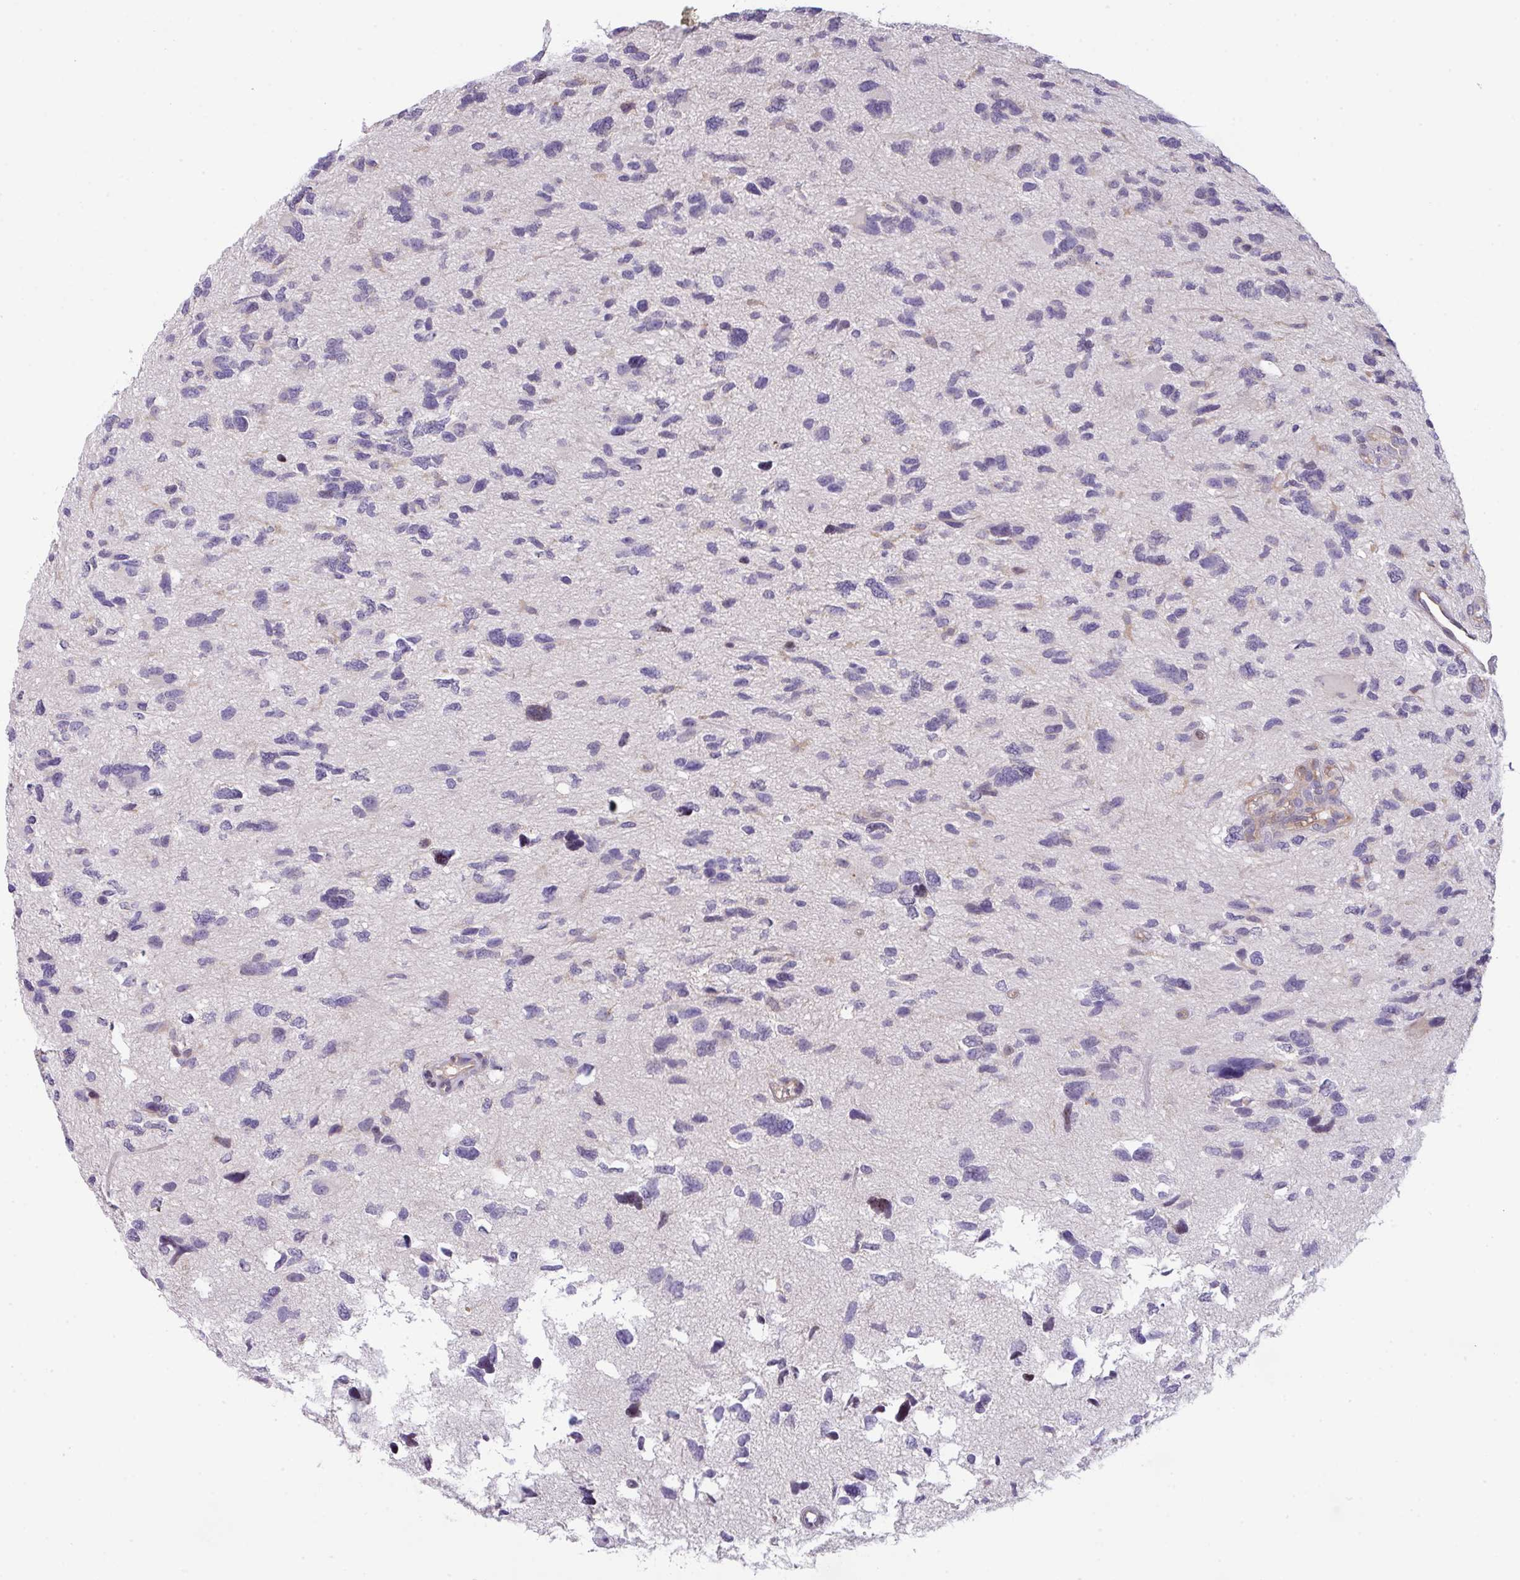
{"staining": {"intensity": "negative", "quantity": "none", "location": "none"}, "tissue": "glioma", "cell_type": "Tumor cells", "image_type": "cancer", "snomed": [{"axis": "morphology", "description": "Glioma, malignant, High grade"}, {"axis": "topography", "description": "Brain"}], "caption": "High power microscopy image of an IHC histopathology image of malignant glioma (high-grade), revealing no significant positivity in tumor cells.", "gene": "ZNF394", "patient": {"sex": "female", "age": 11}}